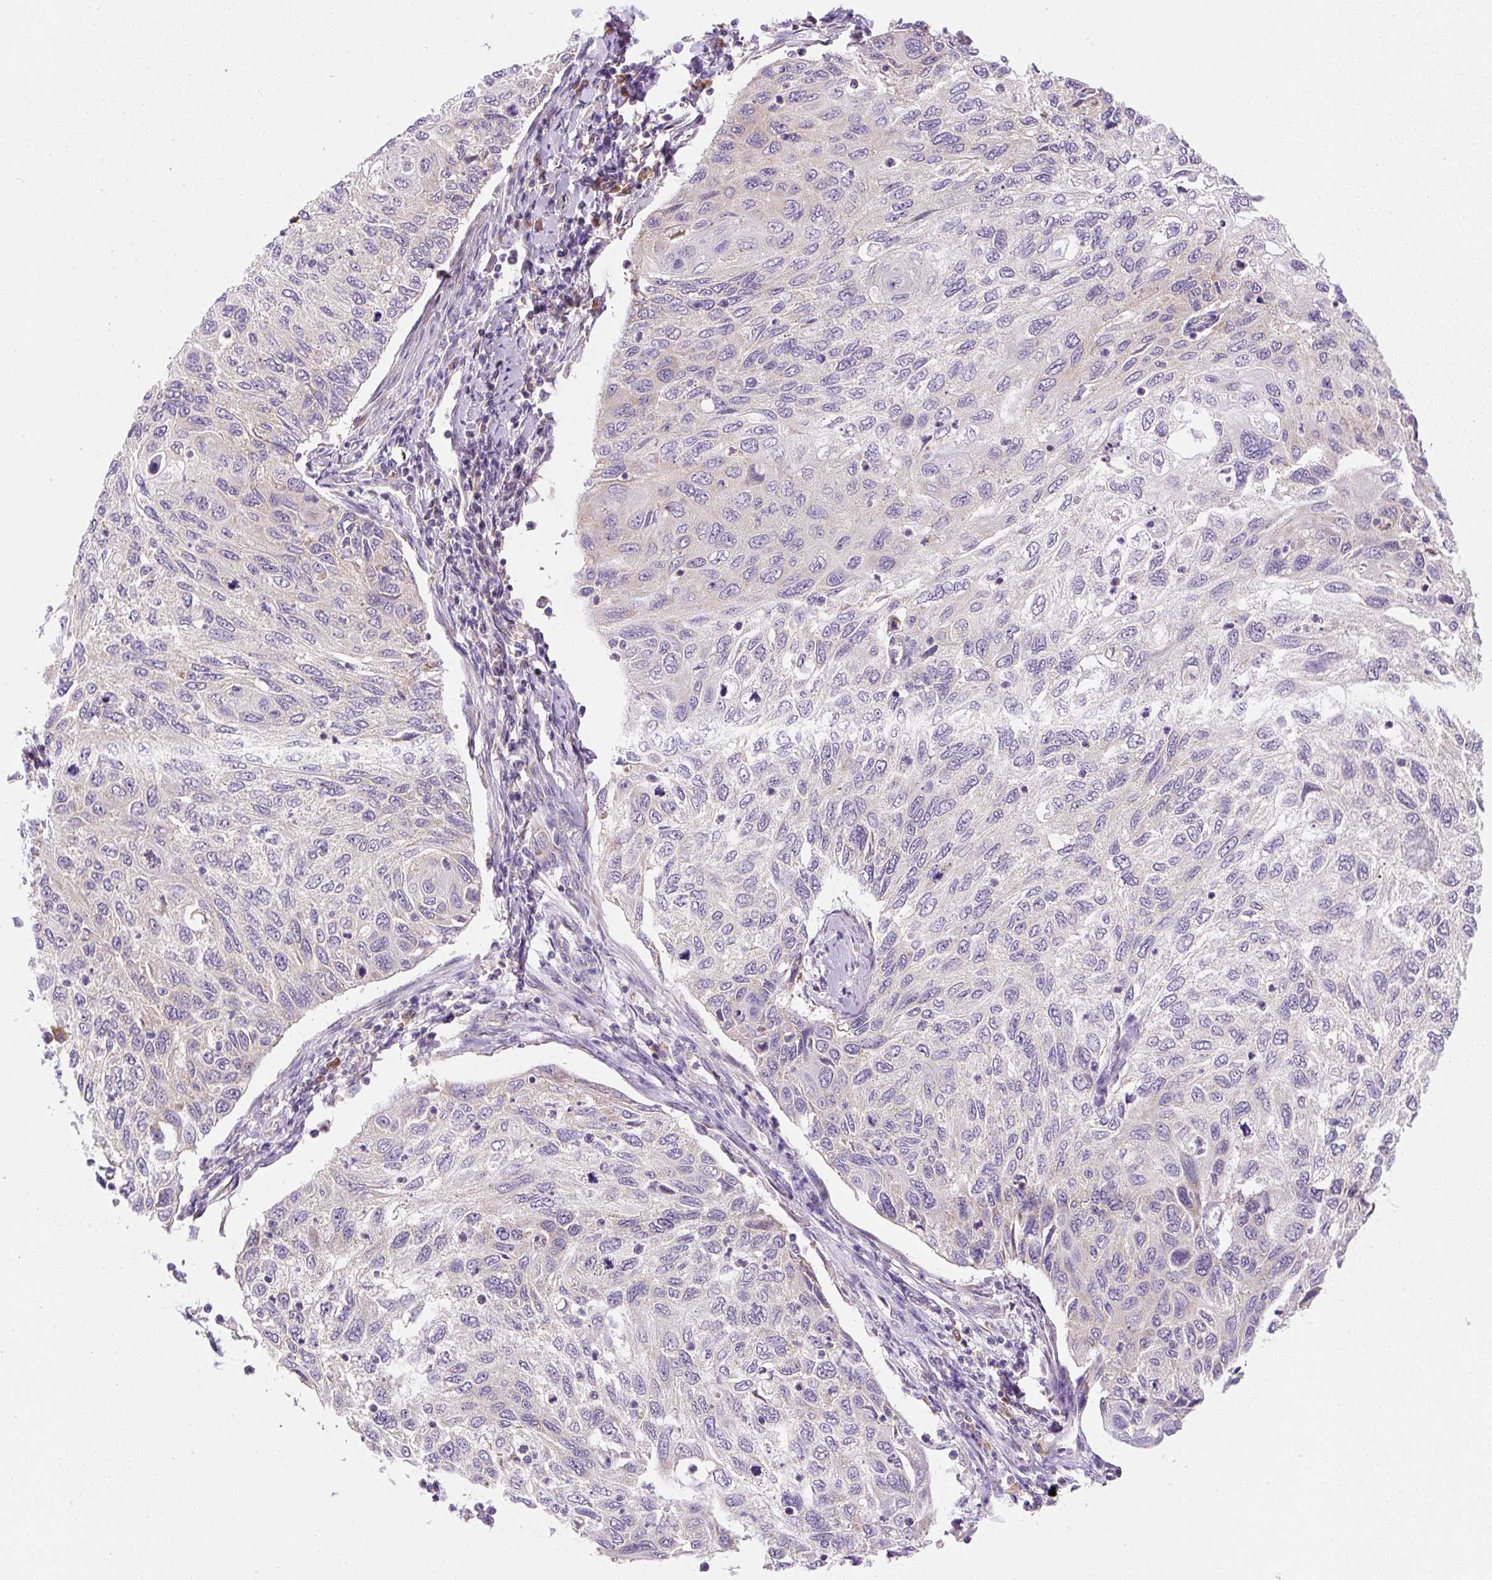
{"staining": {"intensity": "negative", "quantity": "none", "location": "none"}, "tissue": "cervical cancer", "cell_type": "Tumor cells", "image_type": "cancer", "snomed": [{"axis": "morphology", "description": "Squamous cell carcinoma, NOS"}, {"axis": "topography", "description": "Cervix"}], "caption": "High power microscopy micrograph of an immunohistochemistry (IHC) micrograph of cervical cancer, revealing no significant expression in tumor cells. (Brightfield microscopy of DAB (3,3'-diaminobenzidine) IHC at high magnification).", "gene": "RPL18A", "patient": {"sex": "female", "age": 70}}